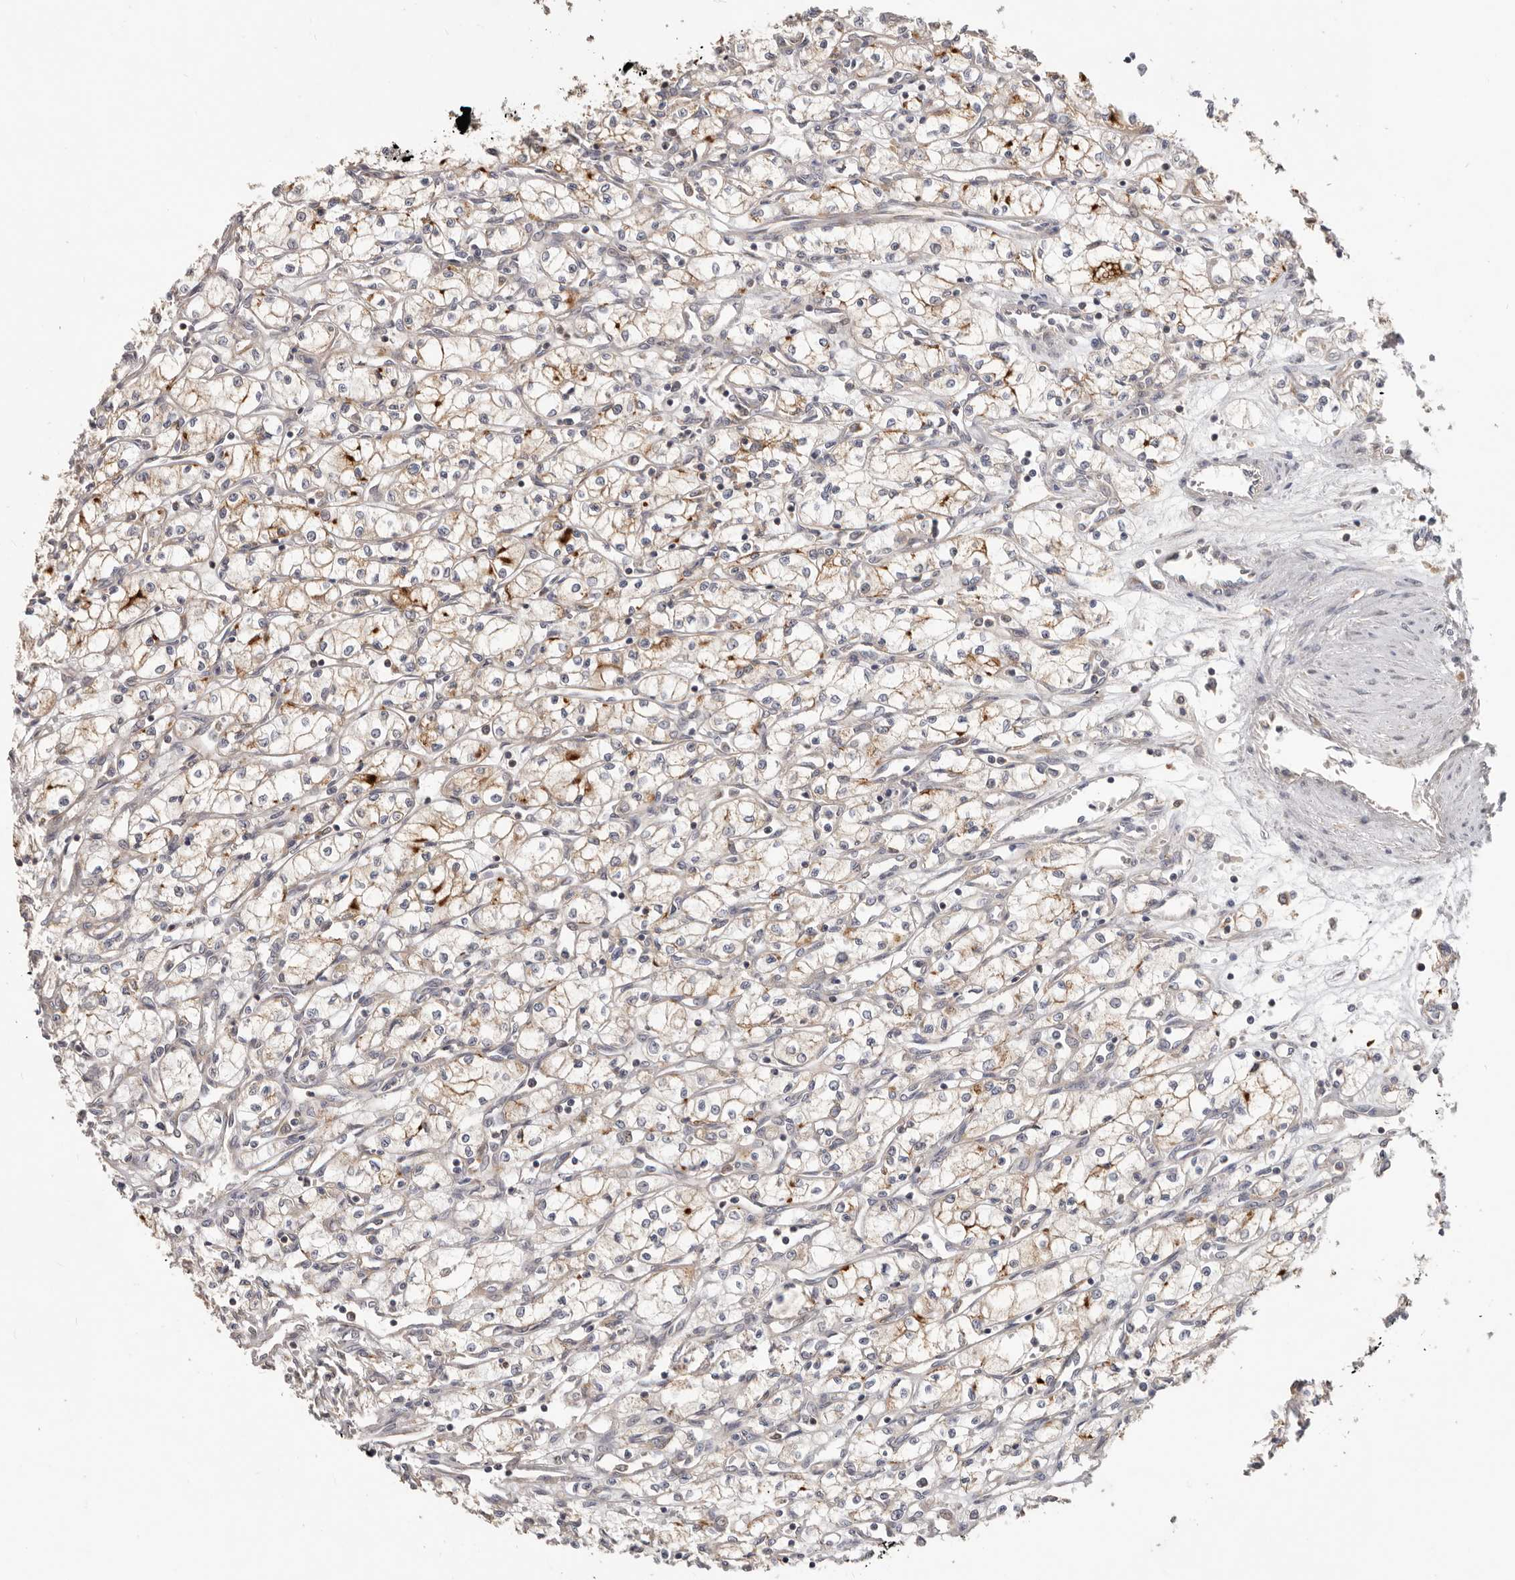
{"staining": {"intensity": "moderate", "quantity": "25%-75%", "location": "cytoplasmic/membranous"}, "tissue": "renal cancer", "cell_type": "Tumor cells", "image_type": "cancer", "snomed": [{"axis": "morphology", "description": "Adenocarcinoma, NOS"}, {"axis": "topography", "description": "Kidney"}], "caption": "Brown immunohistochemical staining in renal adenocarcinoma shows moderate cytoplasmic/membranous staining in approximately 25%-75% of tumor cells.", "gene": "LRP6", "patient": {"sex": "male", "age": 59}}